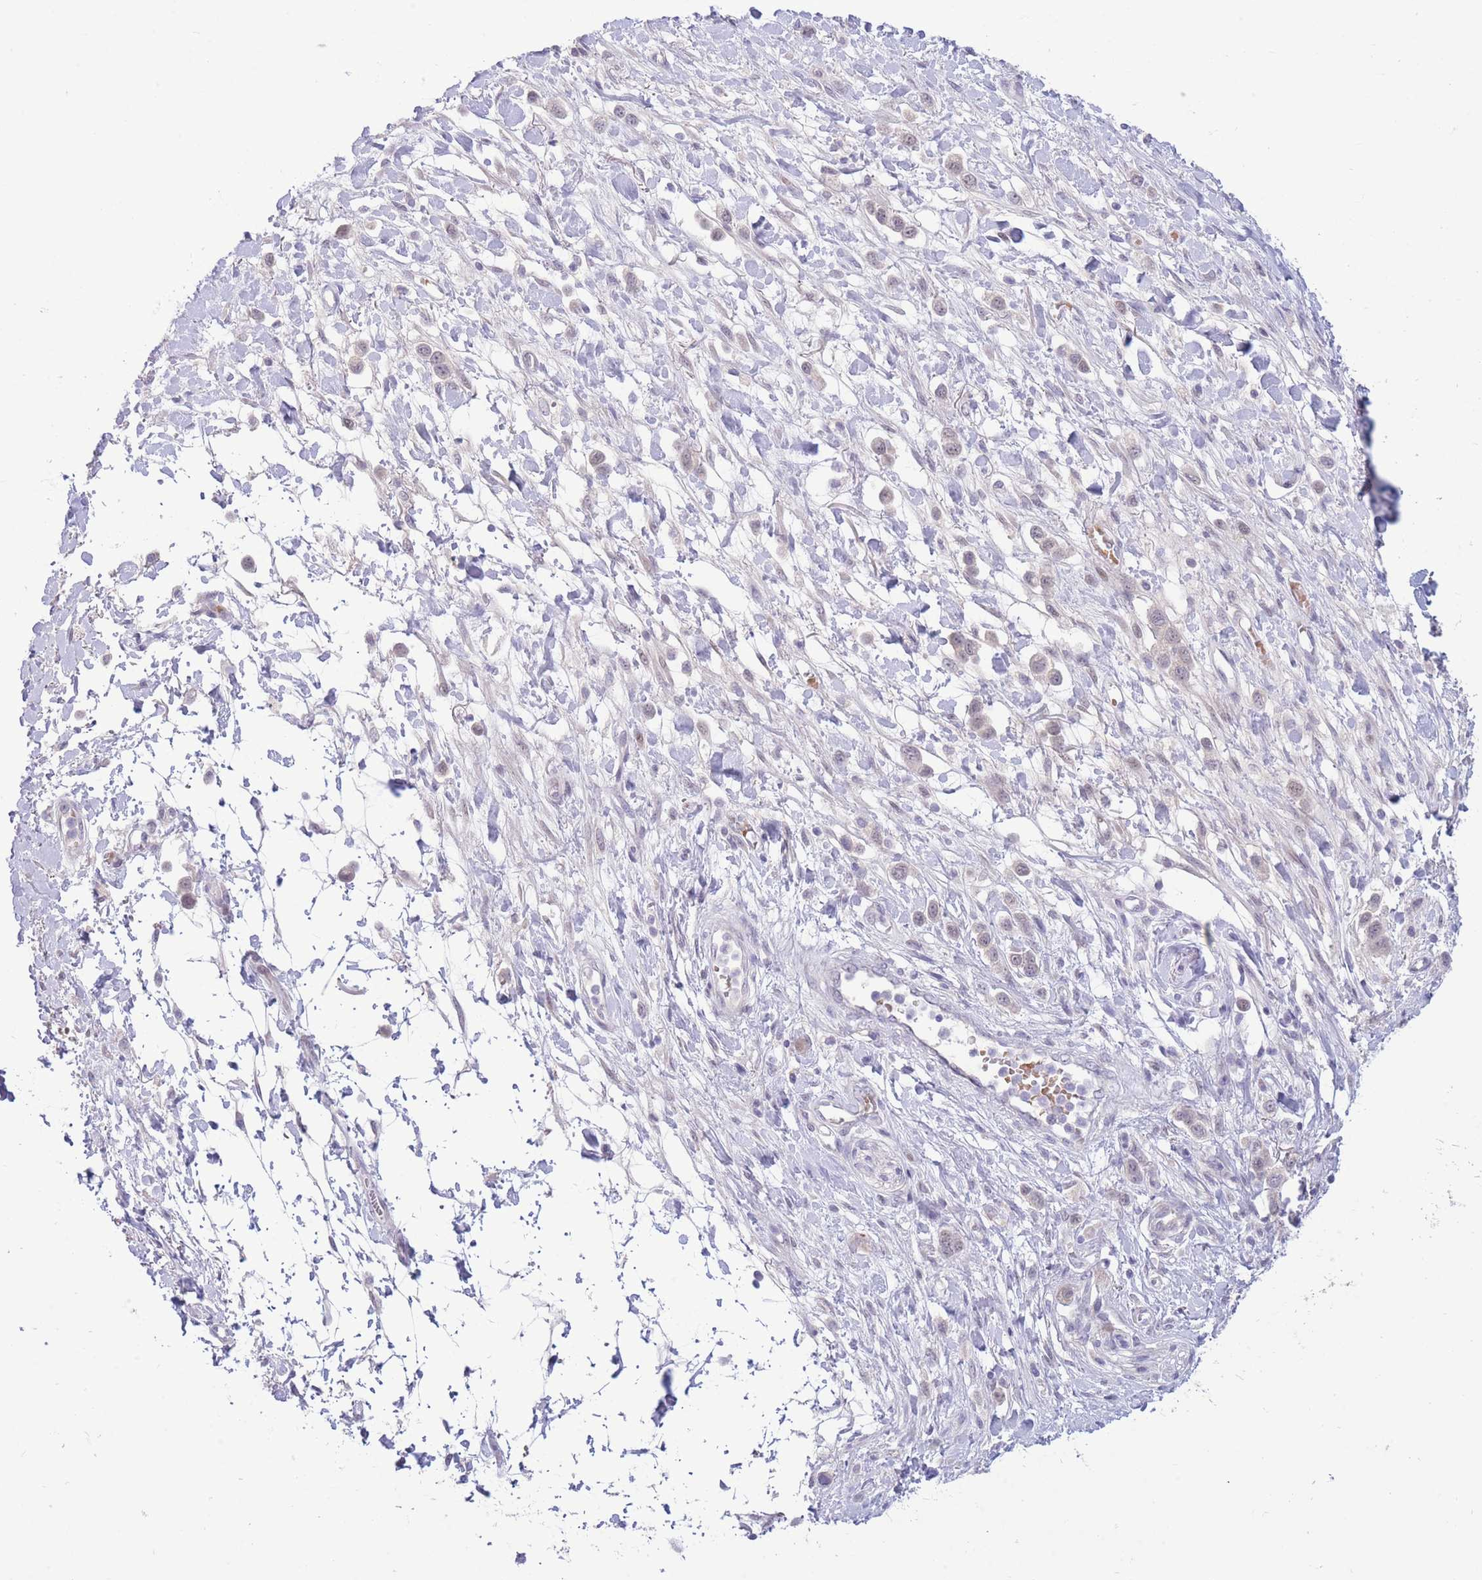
{"staining": {"intensity": "negative", "quantity": "none", "location": "none"}, "tissue": "stomach cancer", "cell_type": "Tumor cells", "image_type": "cancer", "snomed": [{"axis": "morphology", "description": "Adenocarcinoma, NOS"}, {"axis": "topography", "description": "Stomach"}], "caption": "Immunohistochemical staining of adenocarcinoma (stomach) reveals no significant staining in tumor cells.", "gene": "FBXO46", "patient": {"sex": "female", "age": 65}}